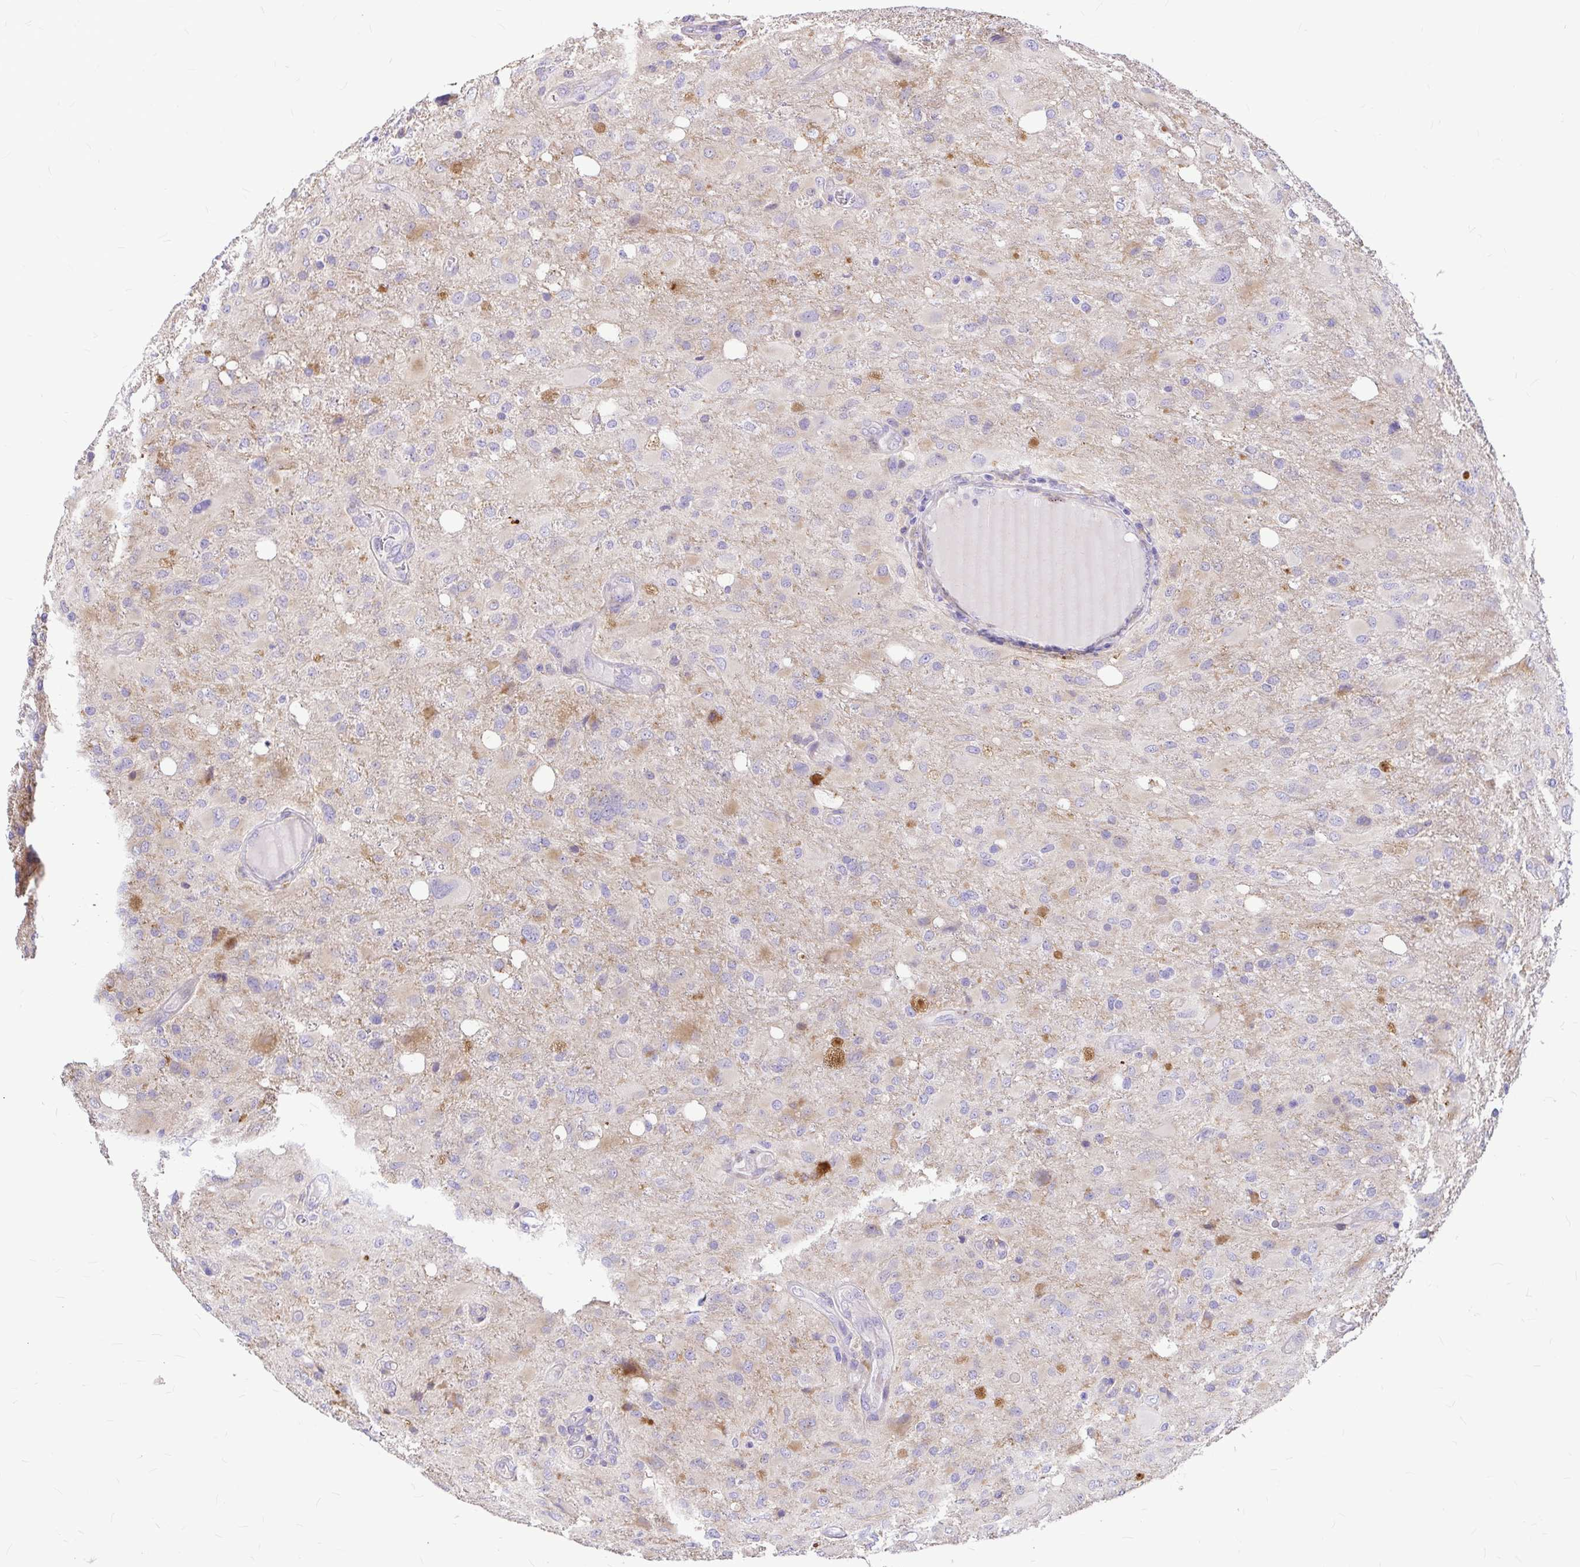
{"staining": {"intensity": "negative", "quantity": "none", "location": "none"}, "tissue": "glioma", "cell_type": "Tumor cells", "image_type": "cancer", "snomed": [{"axis": "morphology", "description": "Glioma, malignant, High grade"}, {"axis": "topography", "description": "Brain"}], "caption": "Malignant glioma (high-grade) was stained to show a protein in brown. There is no significant expression in tumor cells.", "gene": "GABBR2", "patient": {"sex": "male", "age": 53}}